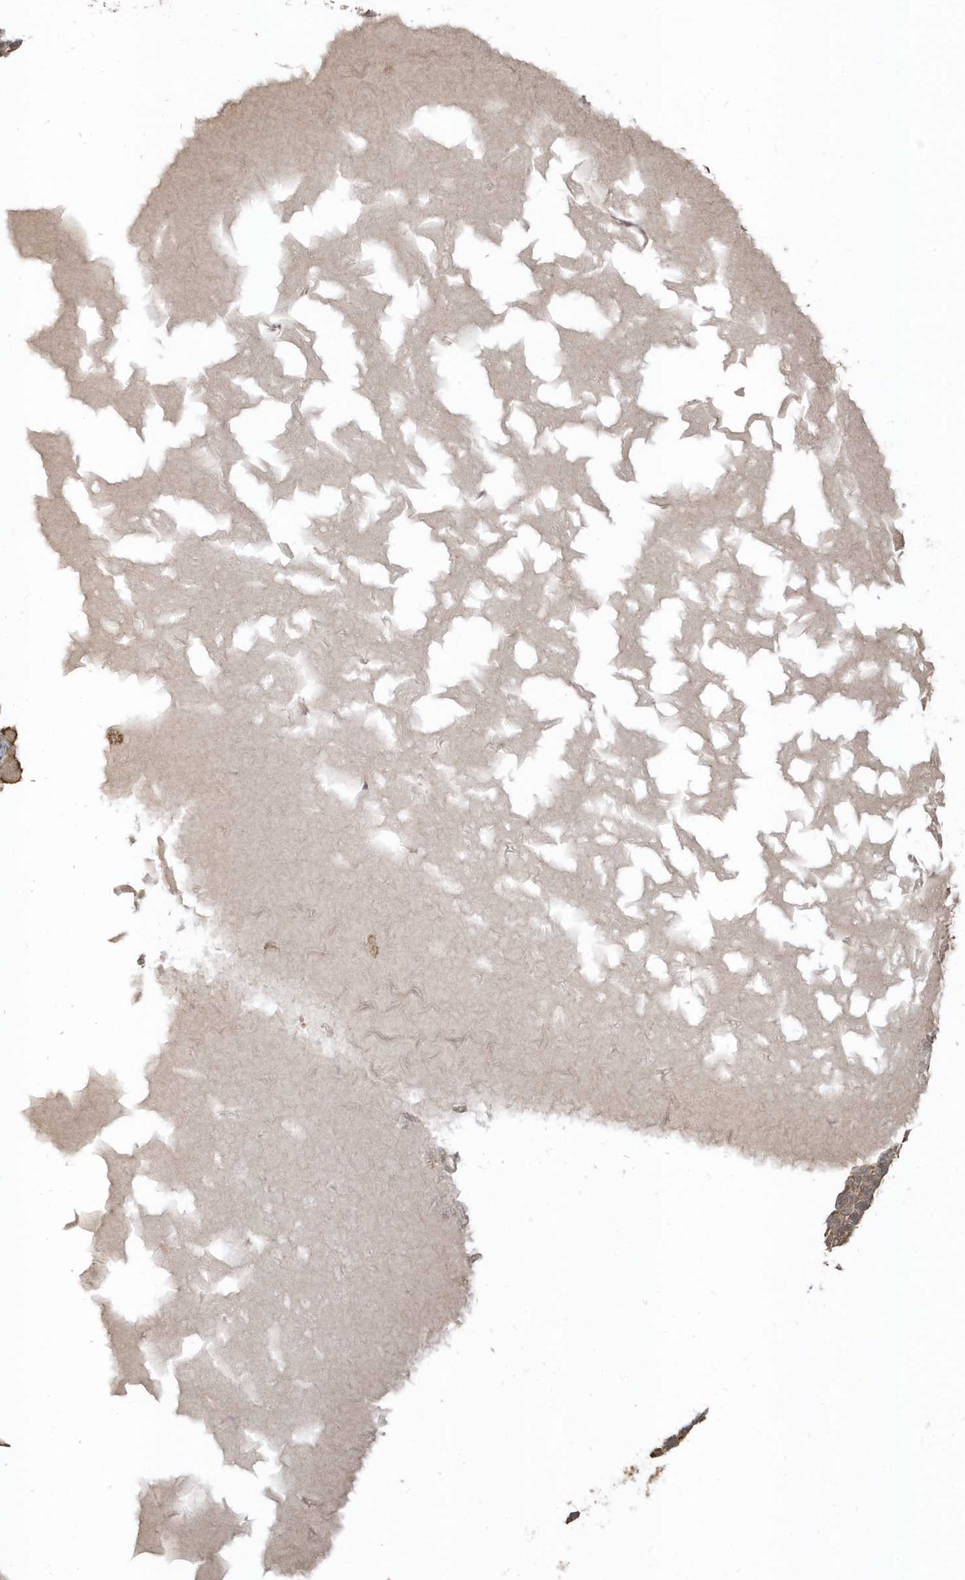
{"staining": {"intensity": "negative", "quantity": "none", "location": "none"}, "tissue": "skin cancer", "cell_type": "Tumor cells", "image_type": "cancer", "snomed": [{"axis": "morphology", "description": "Squamous cell carcinoma, NOS"}, {"axis": "topography", "description": "Skin"}], "caption": "Tumor cells show no significant protein positivity in skin cancer.", "gene": "ZBTB8A", "patient": {"sex": "female", "age": 90}}